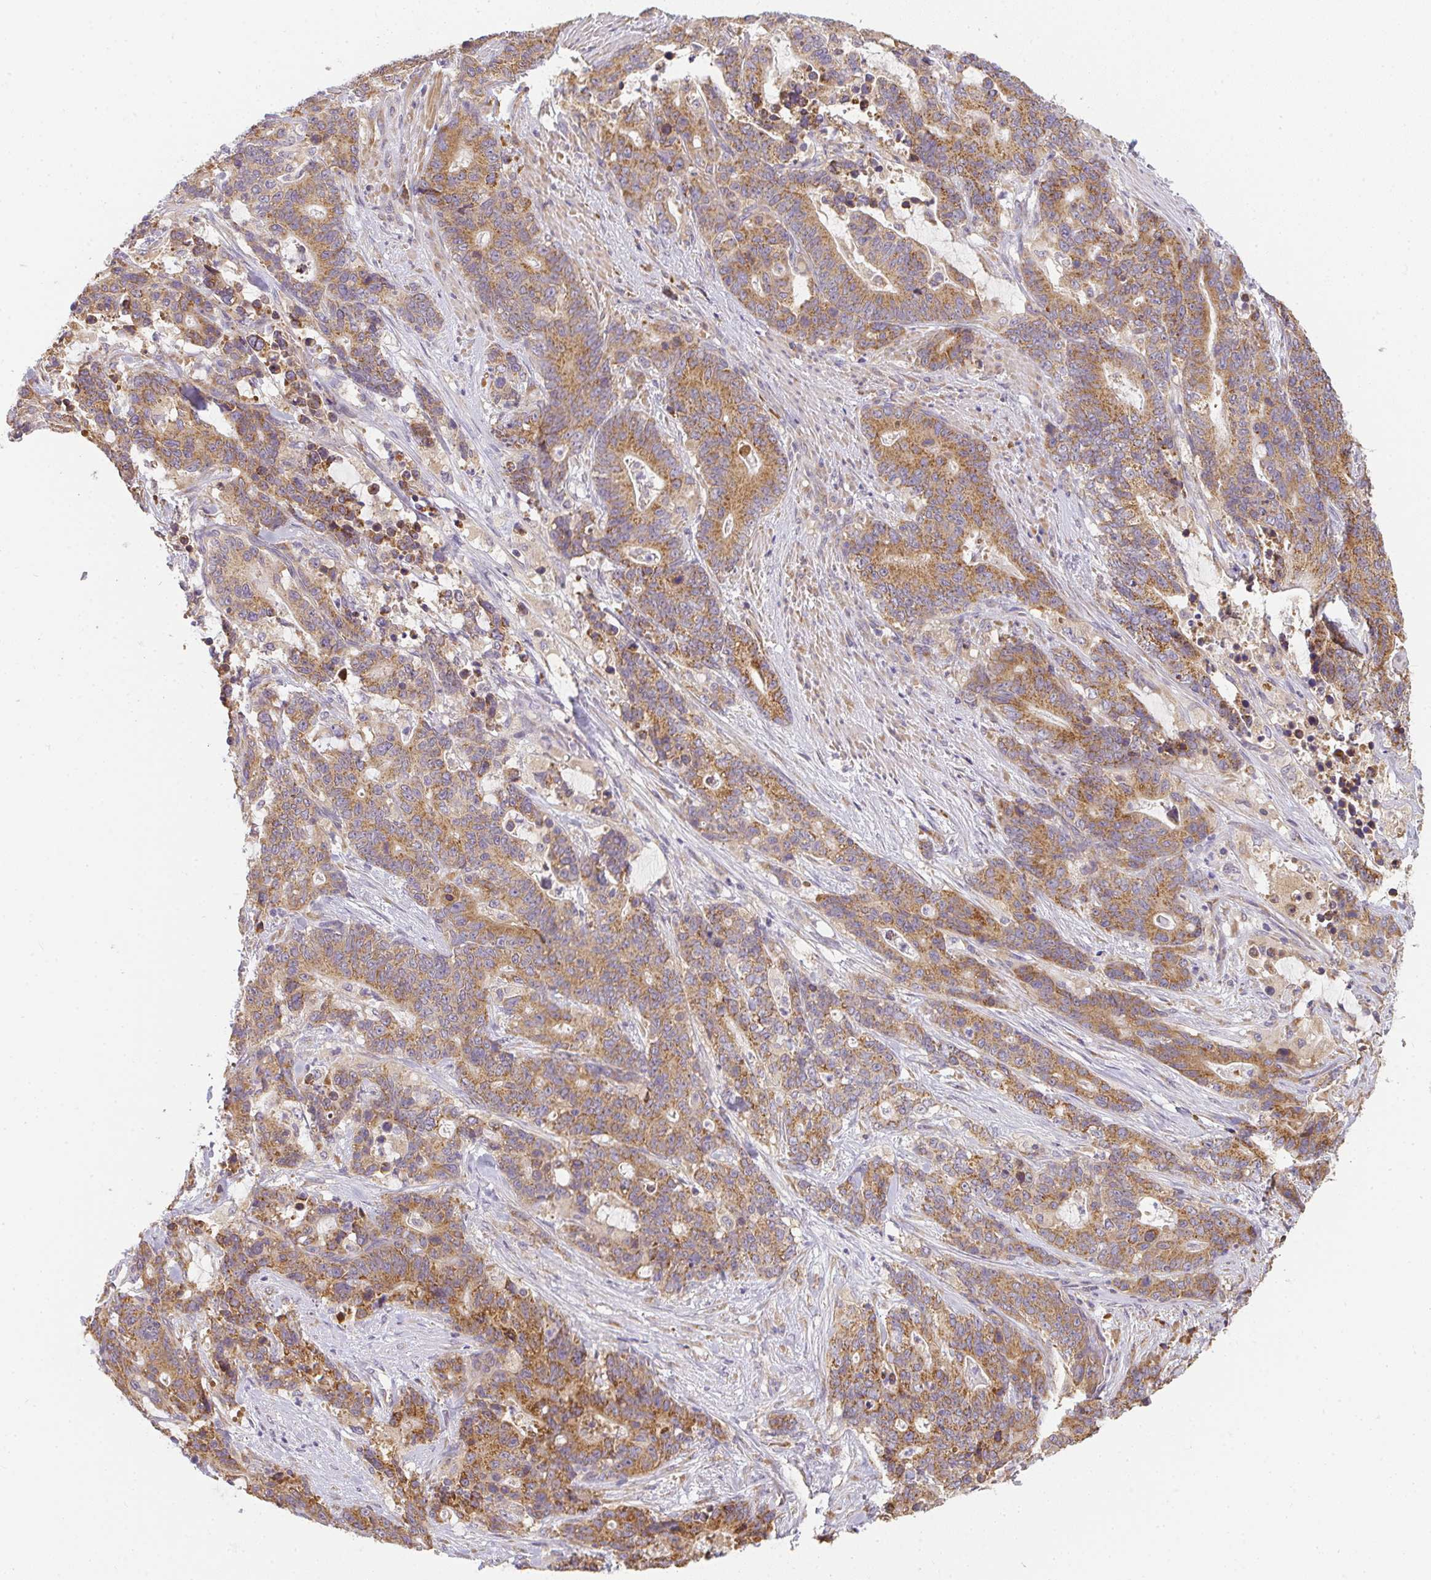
{"staining": {"intensity": "moderate", "quantity": ">75%", "location": "cytoplasmic/membranous"}, "tissue": "stomach cancer", "cell_type": "Tumor cells", "image_type": "cancer", "snomed": [{"axis": "morphology", "description": "Normal tissue, NOS"}, {"axis": "morphology", "description": "Adenocarcinoma, NOS"}, {"axis": "topography", "description": "Stomach"}], "caption": "This is a histology image of immunohistochemistry (IHC) staining of stomach cancer, which shows moderate positivity in the cytoplasmic/membranous of tumor cells.", "gene": "SLC35B3", "patient": {"sex": "female", "age": 64}}